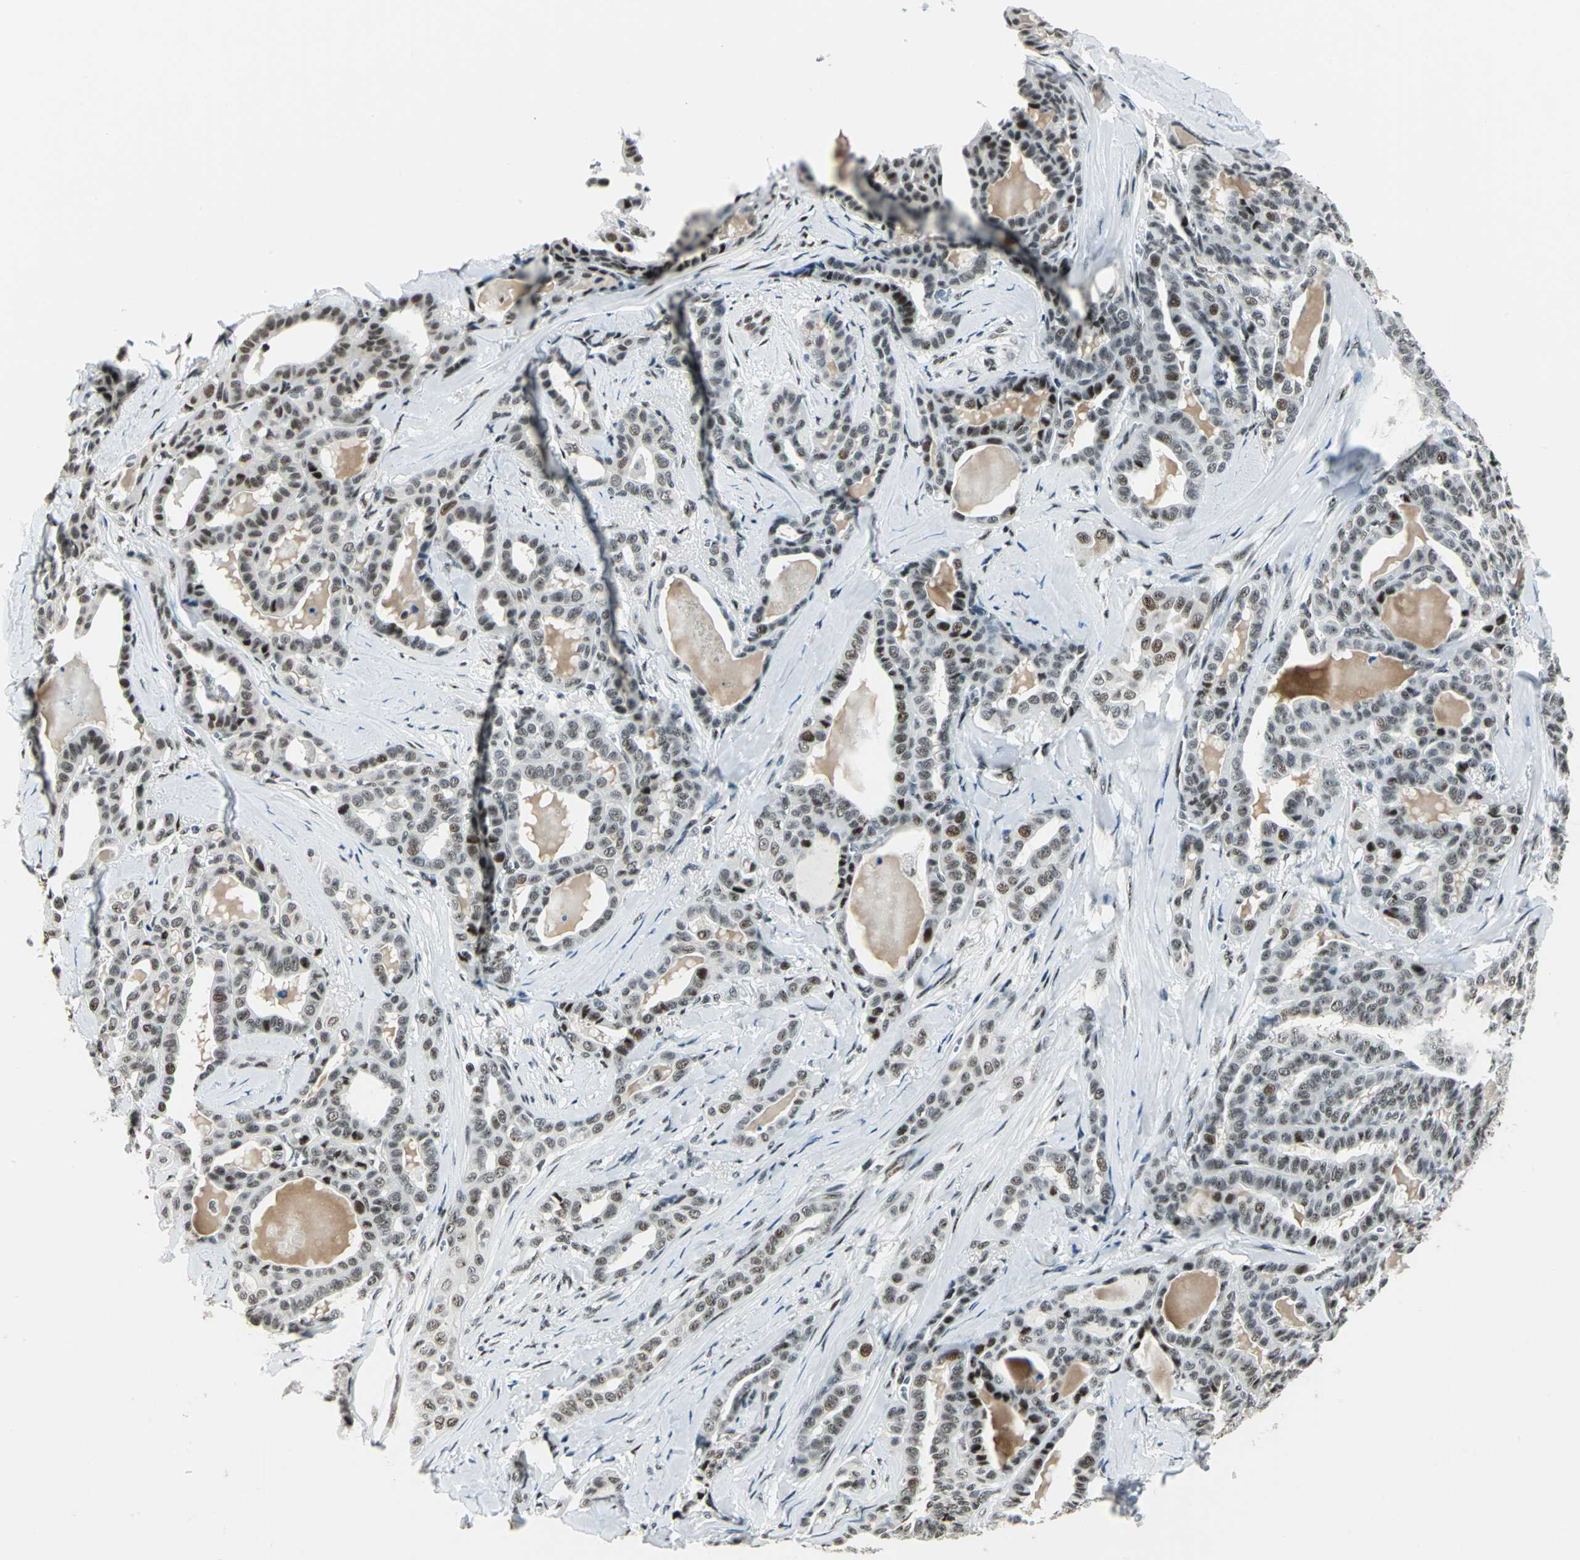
{"staining": {"intensity": "moderate", "quantity": ">75%", "location": "nuclear"}, "tissue": "thyroid cancer", "cell_type": "Tumor cells", "image_type": "cancer", "snomed": [{"axis": "morphology", "description": "Carcinoma, NOS"}, {"axis": "topography", "description": "Thyroid gland"}], "caption": "Immunohistochemical staining of thyroid cancer (carcinoma) exhibits medium levels of moderate nuclear staining in about >75% of tumor cells.", "gene": "KAT6B", "patient": {"sex": "female", "age": 91}}